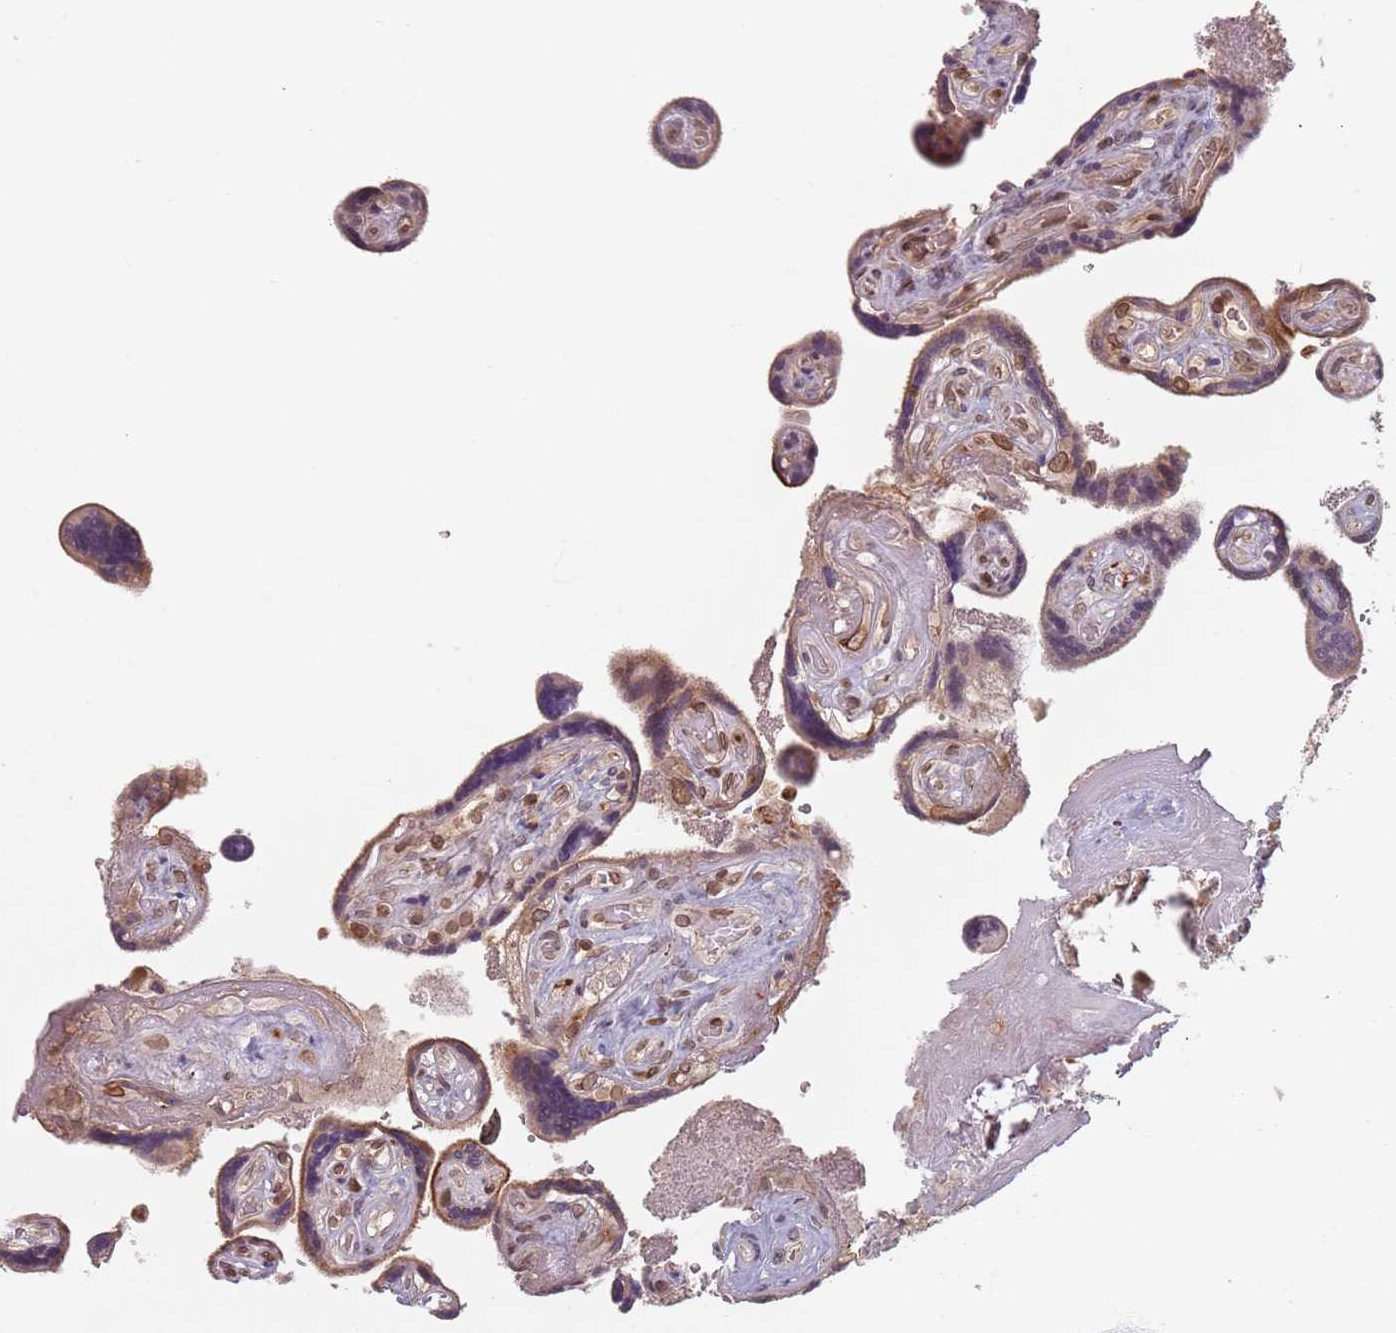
{"staining": {"intensity": "strong", "quantity": ">75%", "location": "nuclear"}, "tissue": "placenta", "cell_type": "Decidual cells", "image_type": "normal", "snomed": [{"axis": "morphology", "description": "Normal tissue, NOS"}, {"axis": "topography", "description": "Placenta"}], "caption": "A high amount of strong nuclear staining is seen in about >75% of decidual cells in normal placenta.", "gene": "NUP50", "patient": {"sex": "female", "age": 32}}